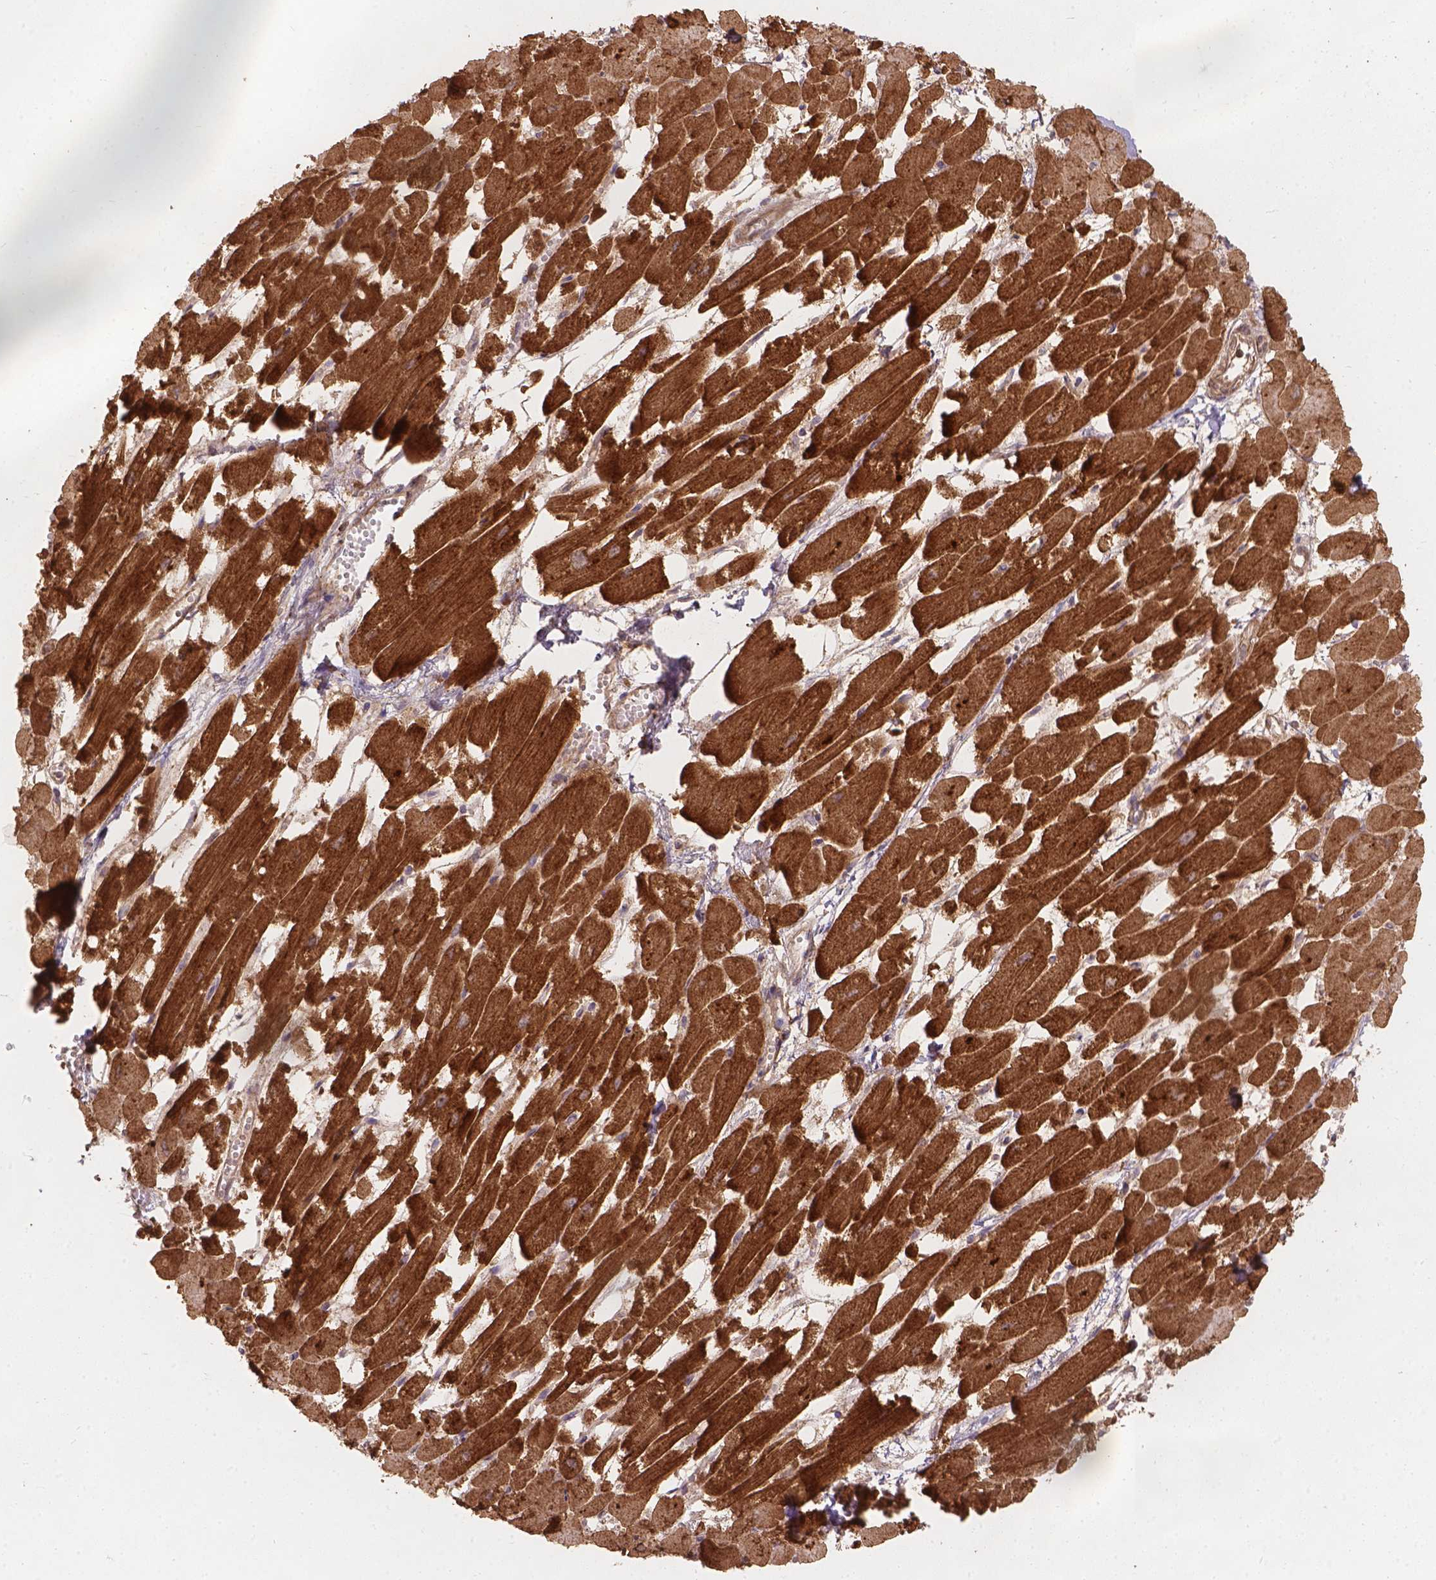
{"staining": {"intensity": "moderate", "quantity": ">75%", "location": "cytoplasmic/membranous"}, "tissue": "heart muscle", "cell_type": "Cardiomyocytes", "image_type": "normal", "snomed": [{"axis": "morphology", "description": "Normal tissue, NOS"}, {"axis": "topography", "description": "Heart"}], "caption": "Moderate cytoplasmic/membranous staining is seen in approximately >75% of cardiomyocytes in normal heart muscle.", "gene": "XPR1", "patient": {"sex": "female", "age": 52}}